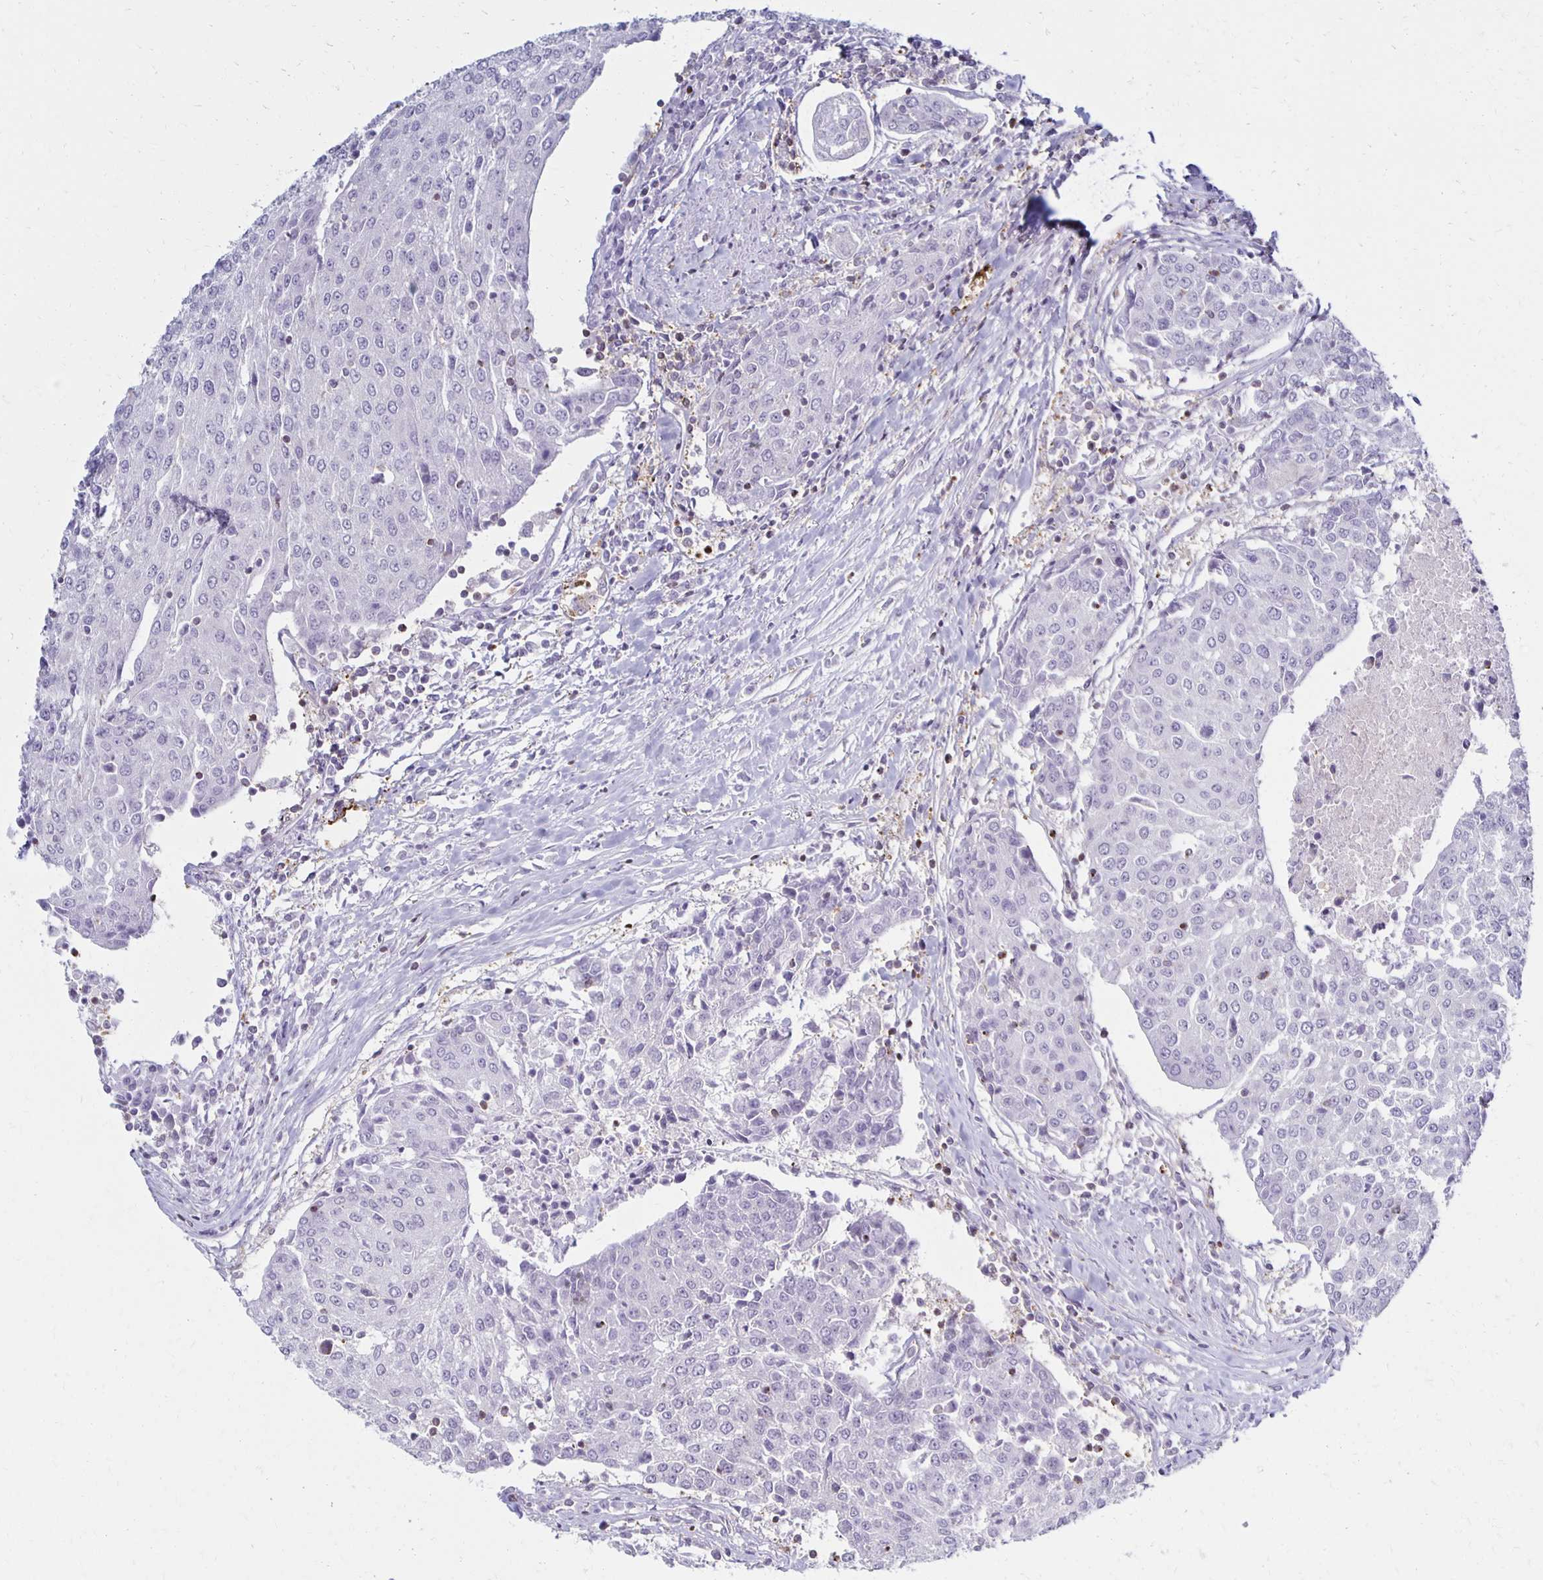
{"staining": {"intensity": "negative", "quantity": "none", "location": "none"}, "tissue": "urothelial cancer", "cell_type": "Tumor cells", "image_type": "cancer", "snomed": [{"axis": "morphology", "description": "Urothelial carcinoma, High grade"}, {"axis": "topography", "description": "Urinary bladder"}], "caption": "Tumor cells show no significant protein positivity in high-grade urothelial carcinoma. (DAB (3,3'-diaminobenzidine) IHC with hematoxylin counter stain).", "gene": "CCL21", "patient": {"sex": "female", "age": 85}}